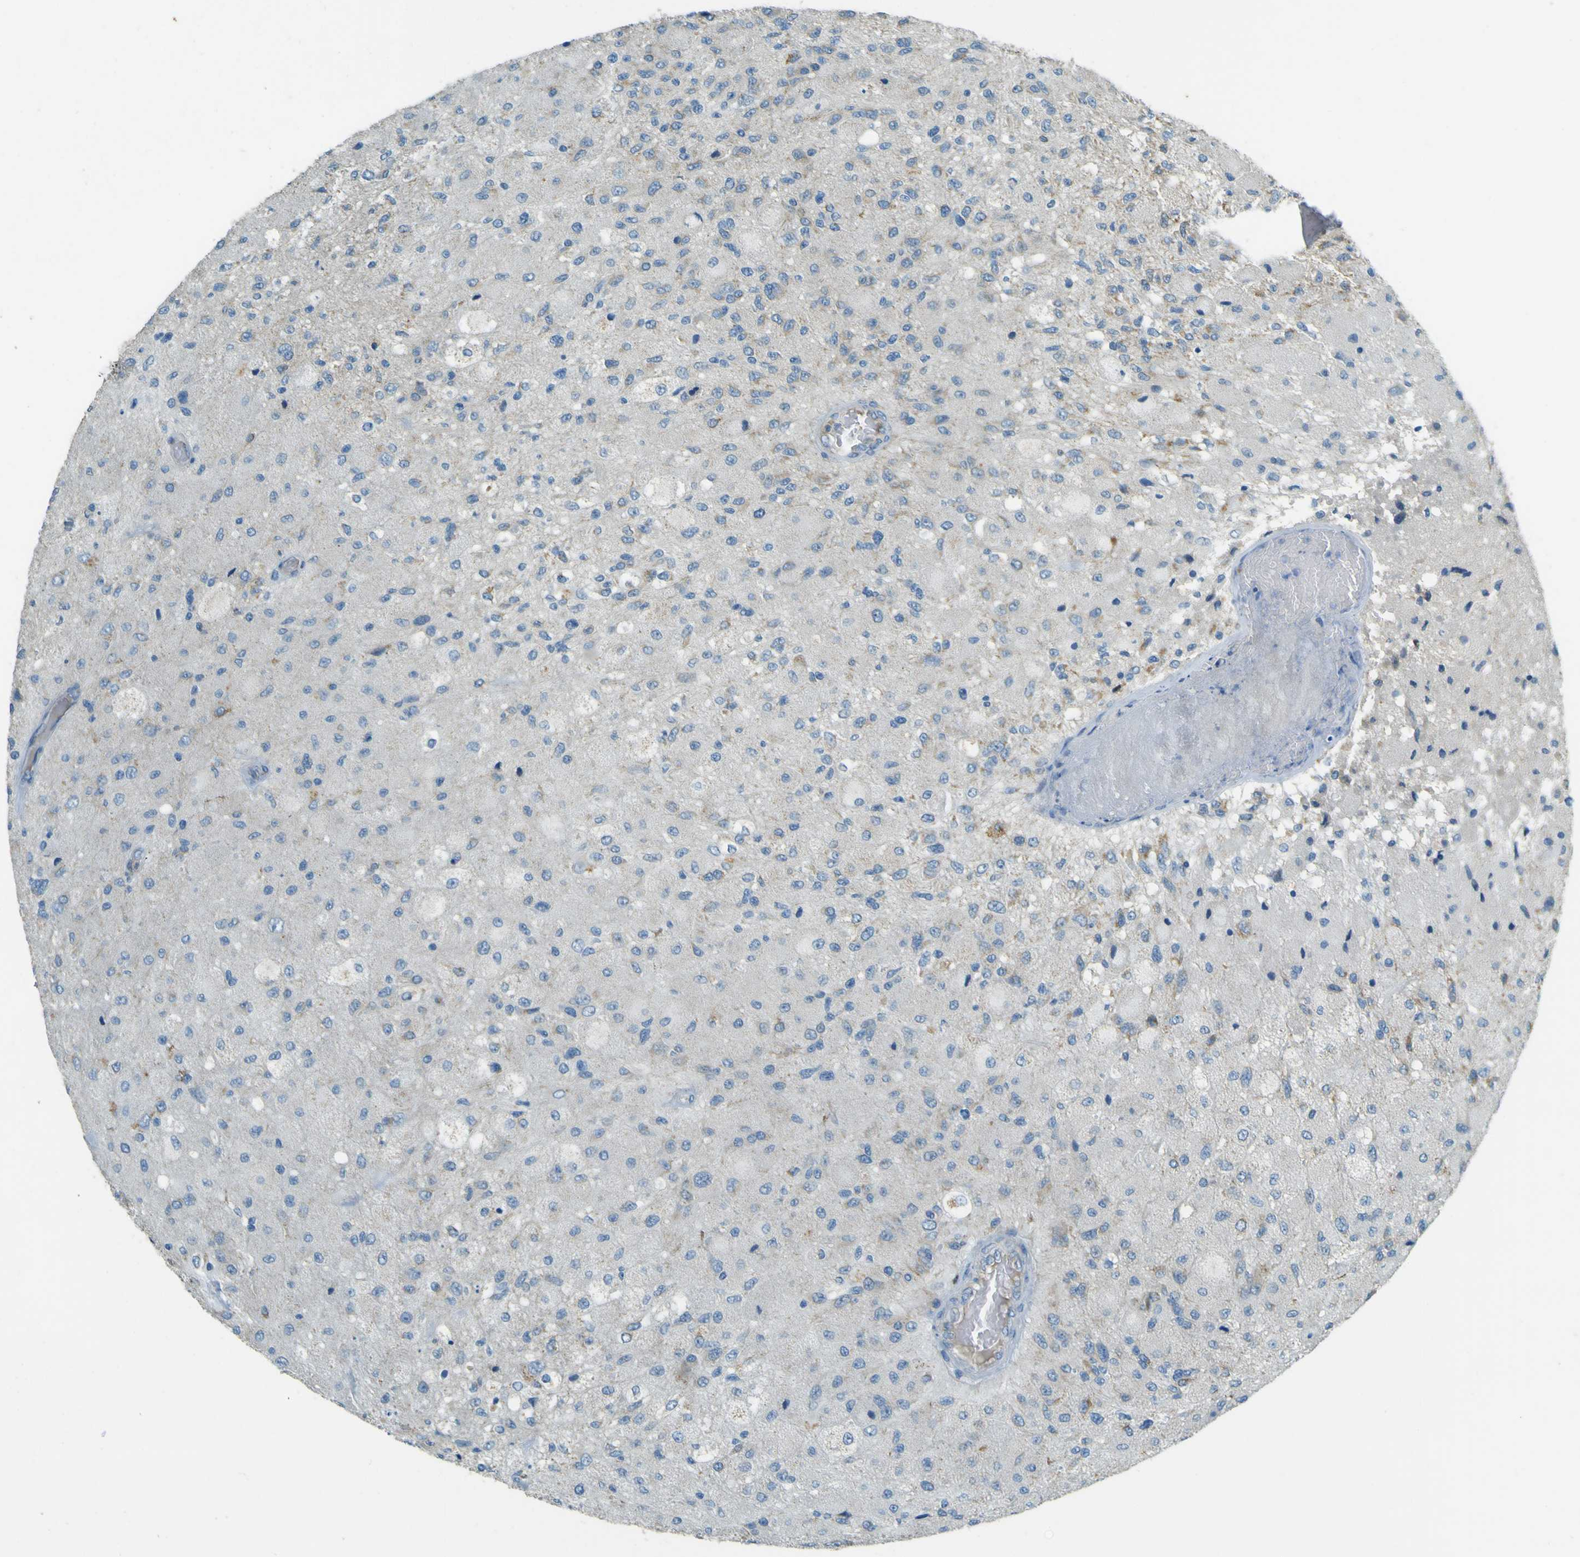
{"staining": {"intensity": "negative", "quantity": "none", "location": "none"}, "tissue": "glioma", "cell_type": "Tumor cells", "image_type": "cancer", "snomed": [{"axis": "morphology", "description": "Normal tissue, NOS"}, {"axis": "morphology", "description": "Glioma, malignant, High grade"}, {"axis": "topography", "description": "Cerebral cortex"}], "caption": "Human glioma stained for a protein using IHC demonstrates no expression in tumor cells.", "gene": "FKTN", "patient": {"sex": "male", "age": 77}}